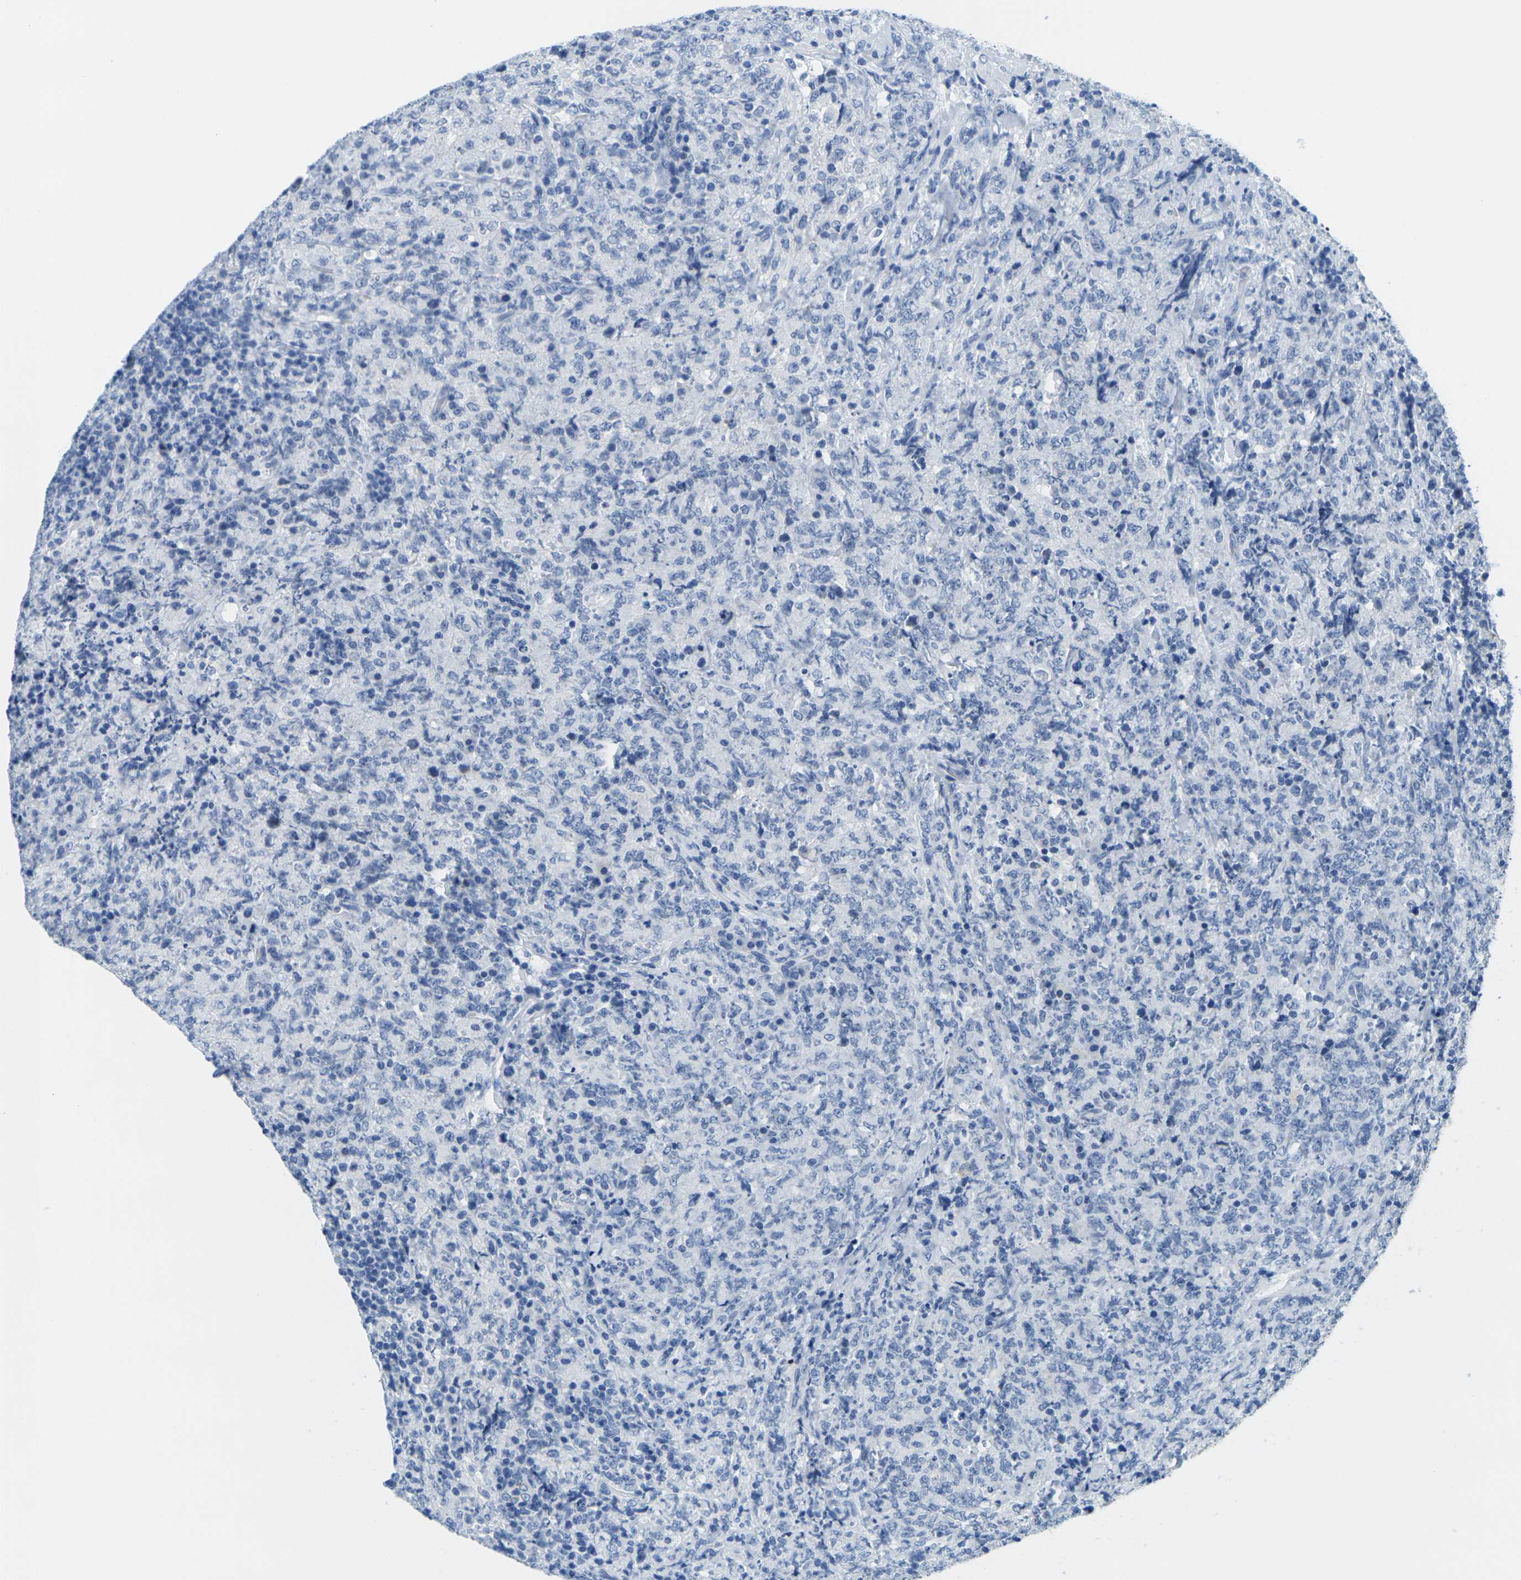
{"staining": {"intensity": "negative", "quantity": "none", "location": "none"}, "tissue": "lymphoma", "cell_type": "Tumor cells", "image_type": "cancer", "snomed": [{"axis": "morphology", "description": "Malignant lymphoma, non-Hodgkin's type, High grade"}, {"axis": "topography", "description": "Tonsil"}], "caption": "Immunohistochemical staining of lymphoma shows no significant staining in tumor cells.", "gene": "FAM3D", "patient": {"sex": "female", "age": 36}}